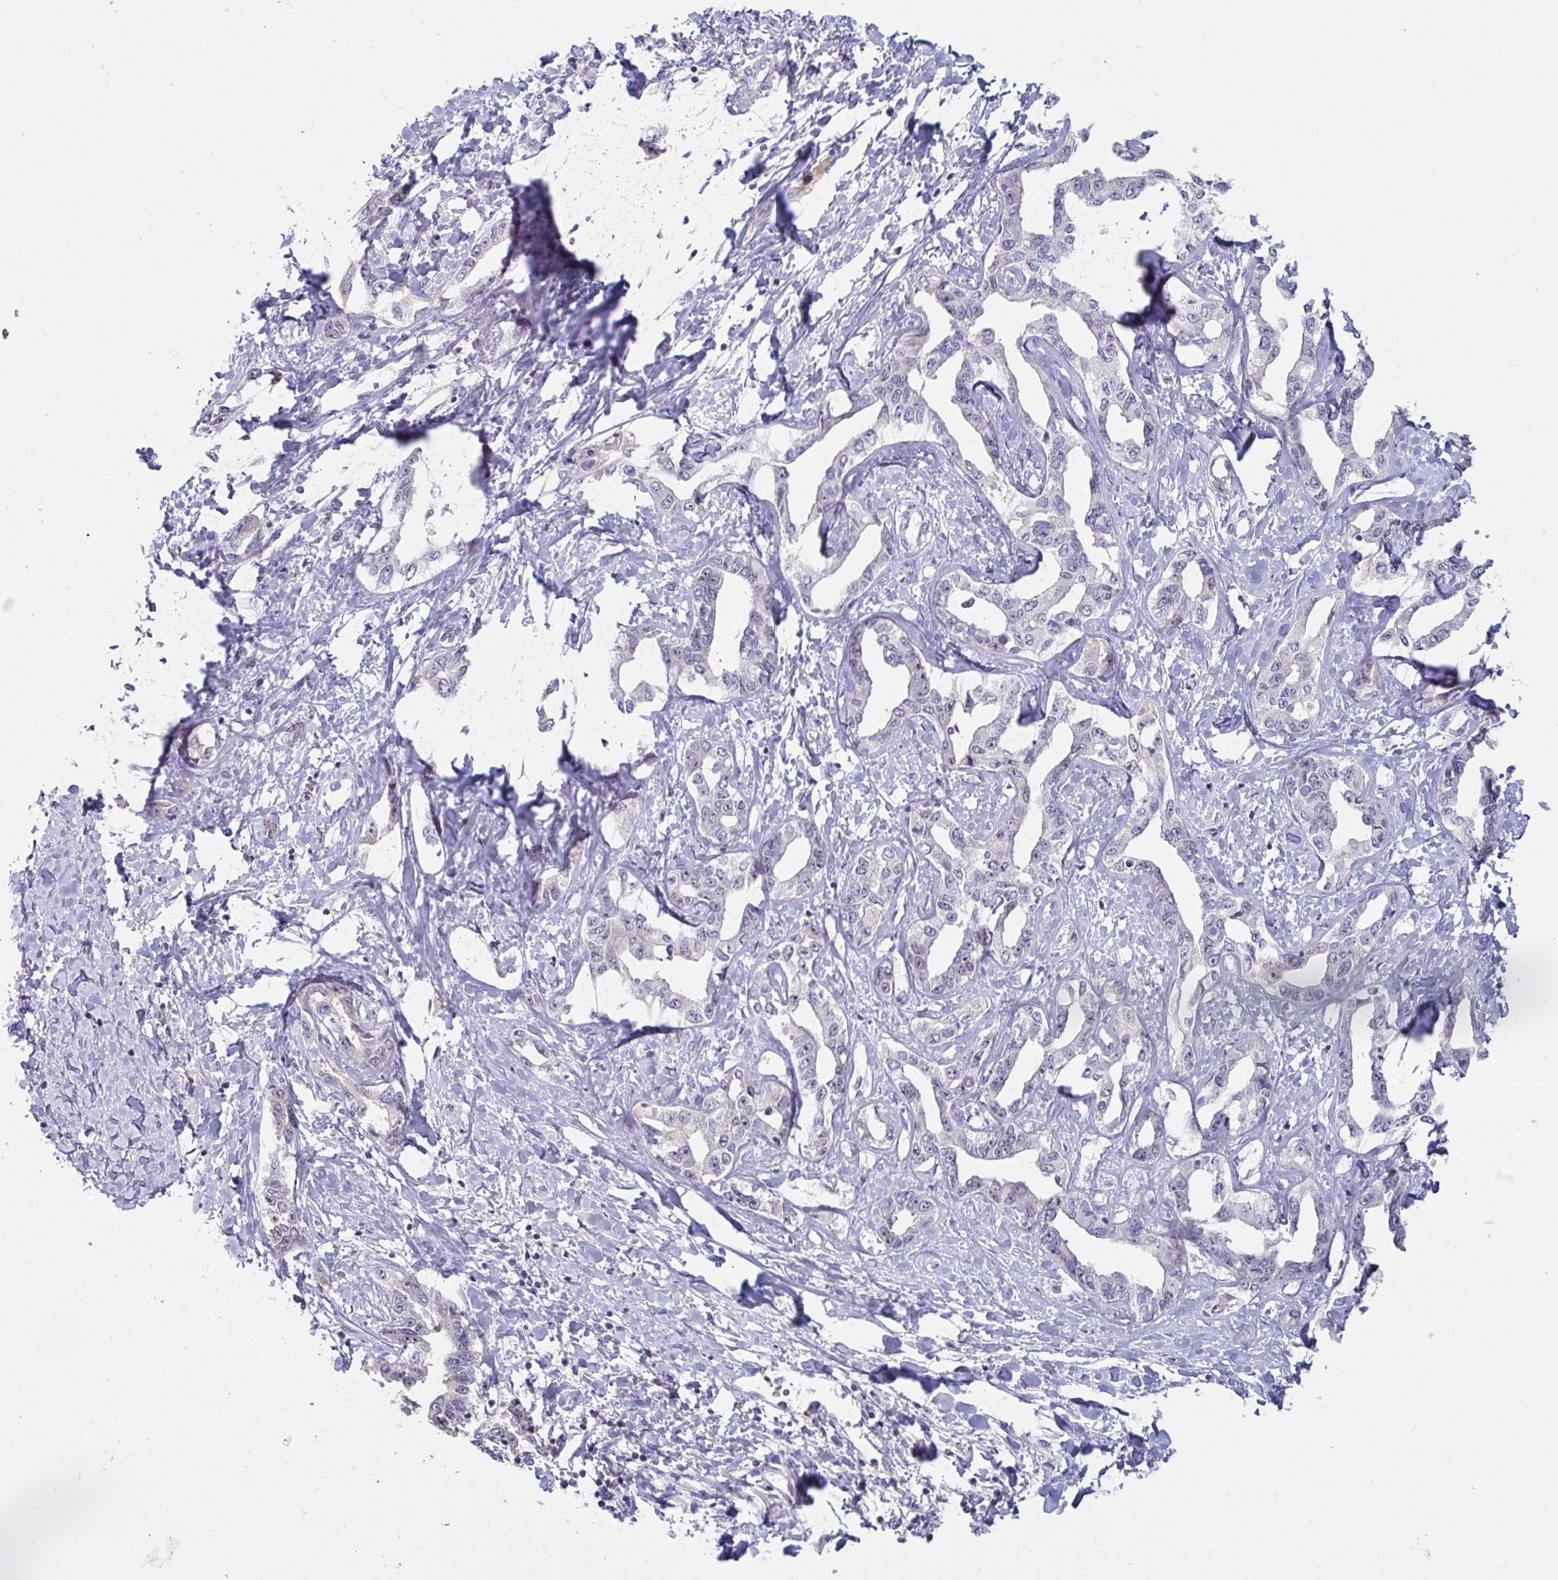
{"staining": {"intensity": "negative", "quantity": "none", "location": "none"}, "tissue": "liver cancer", "cell_type": "Tumor cells", "image_type": "cancer", "snomed": [{"axis": "morphology", "description": "Cholangiocarcinoma"}, {"axis": "topography", "description": "Liver"}], "caption": "The IHC histopathology image has no significant positivity in tumor cells of liver cancer tissue.", "gene": "MYC", "patient": {"sex": "male", "age": 59}}